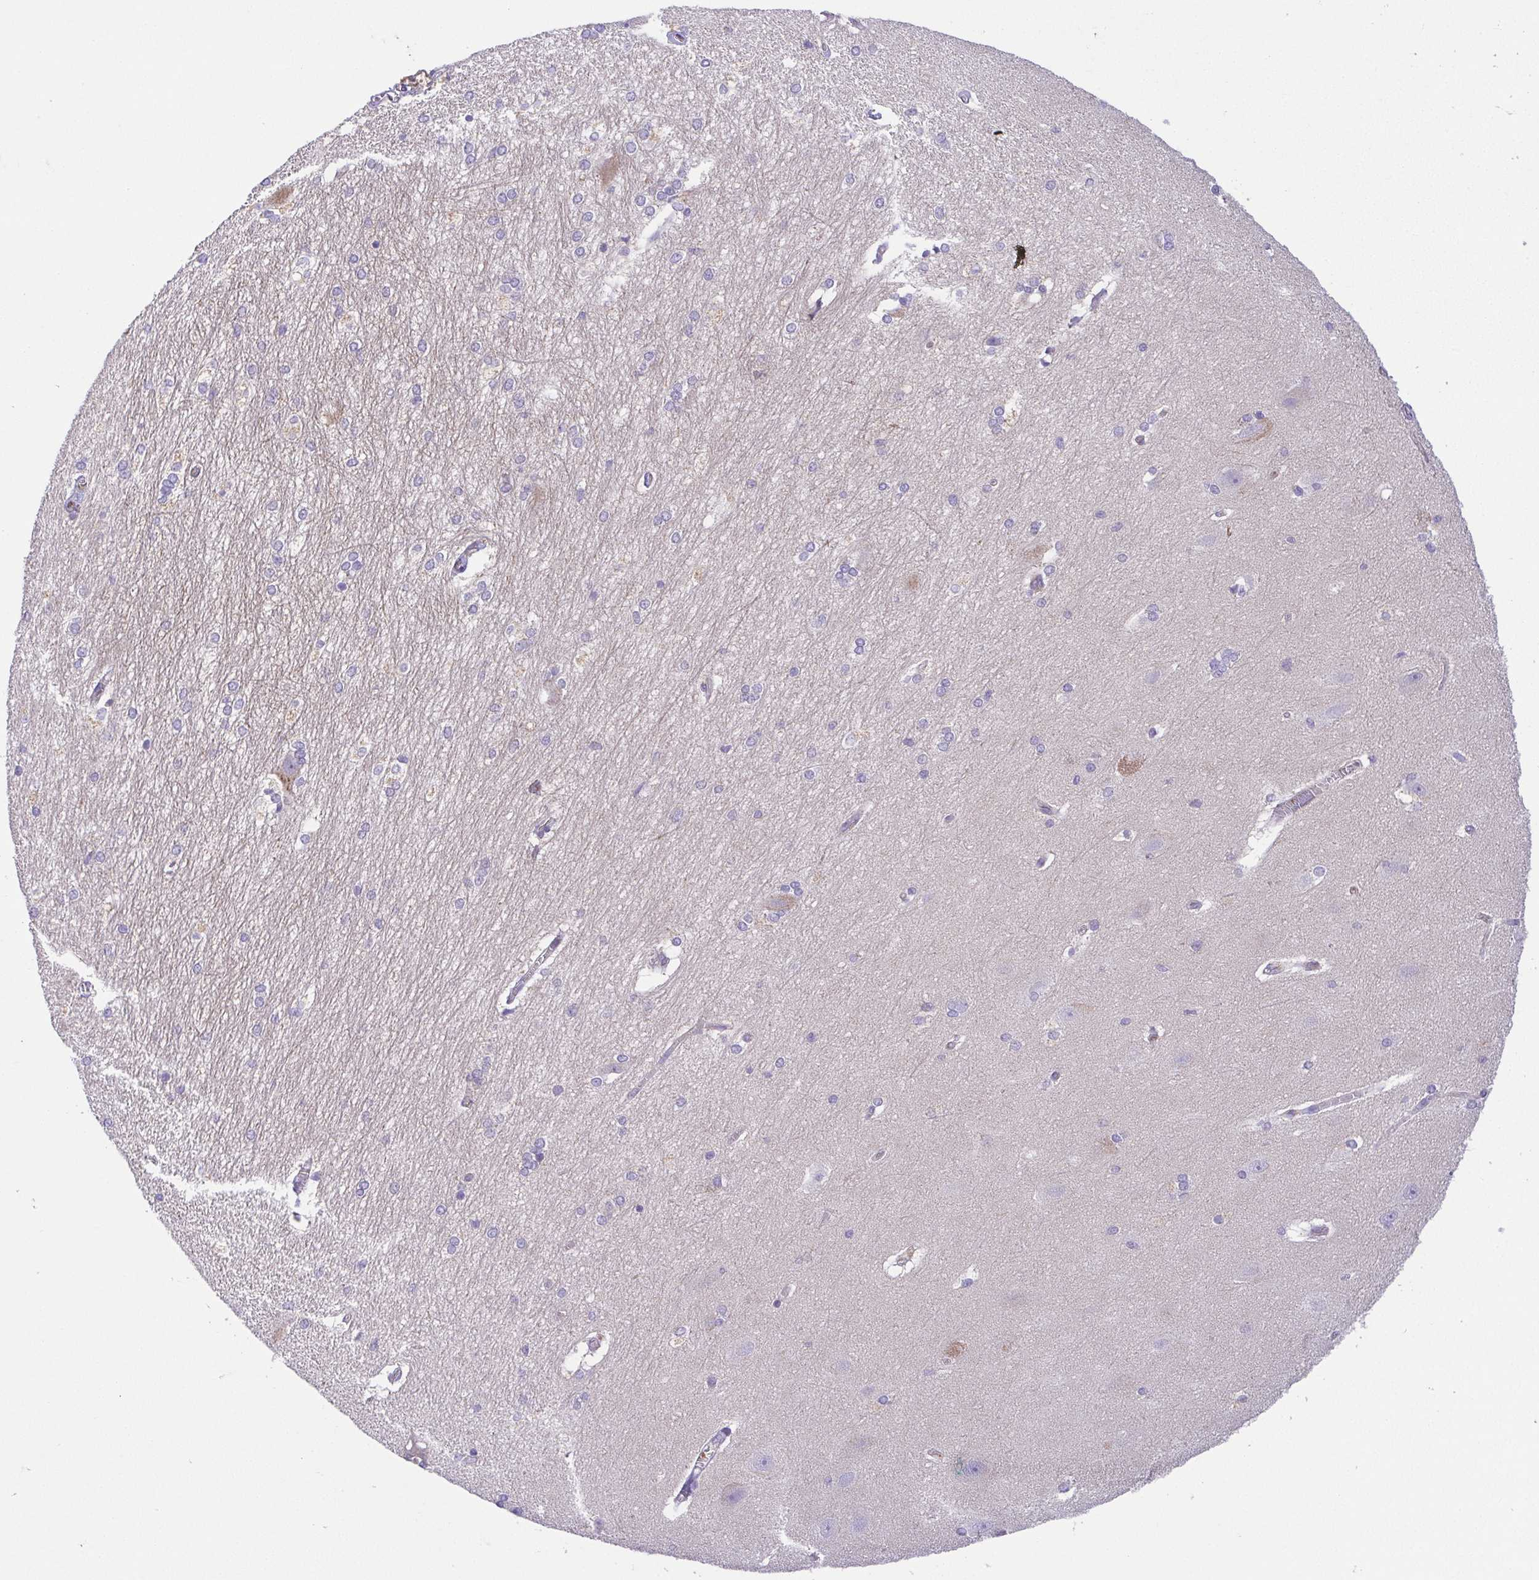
{"staining": {"intensity": "negative", "quantity": "none", "location": "none"}, "tissue": "hippocampus", "cell_type": "Glial cells", "image_type": "normal", "snomed": [{"axis": "morphology", "description": "Normal tissue, NOS"}, {"axis": "topography", "description": "Cerebral cortex"}, {"axis": "topography", "description": "Hippocampus"}], "caption": "This is a photomicrograph of immunohistochemistry staining of normal hippocampus, which shows no staining in glial cells. The staining was performed using DAB to visualize the protein expression in brown, while the nuclei were stained in blue with hematoxylin (Magnification: 20x).", "gene": "SLC13A1", "patient": {"sex": "female", "age": 19}}